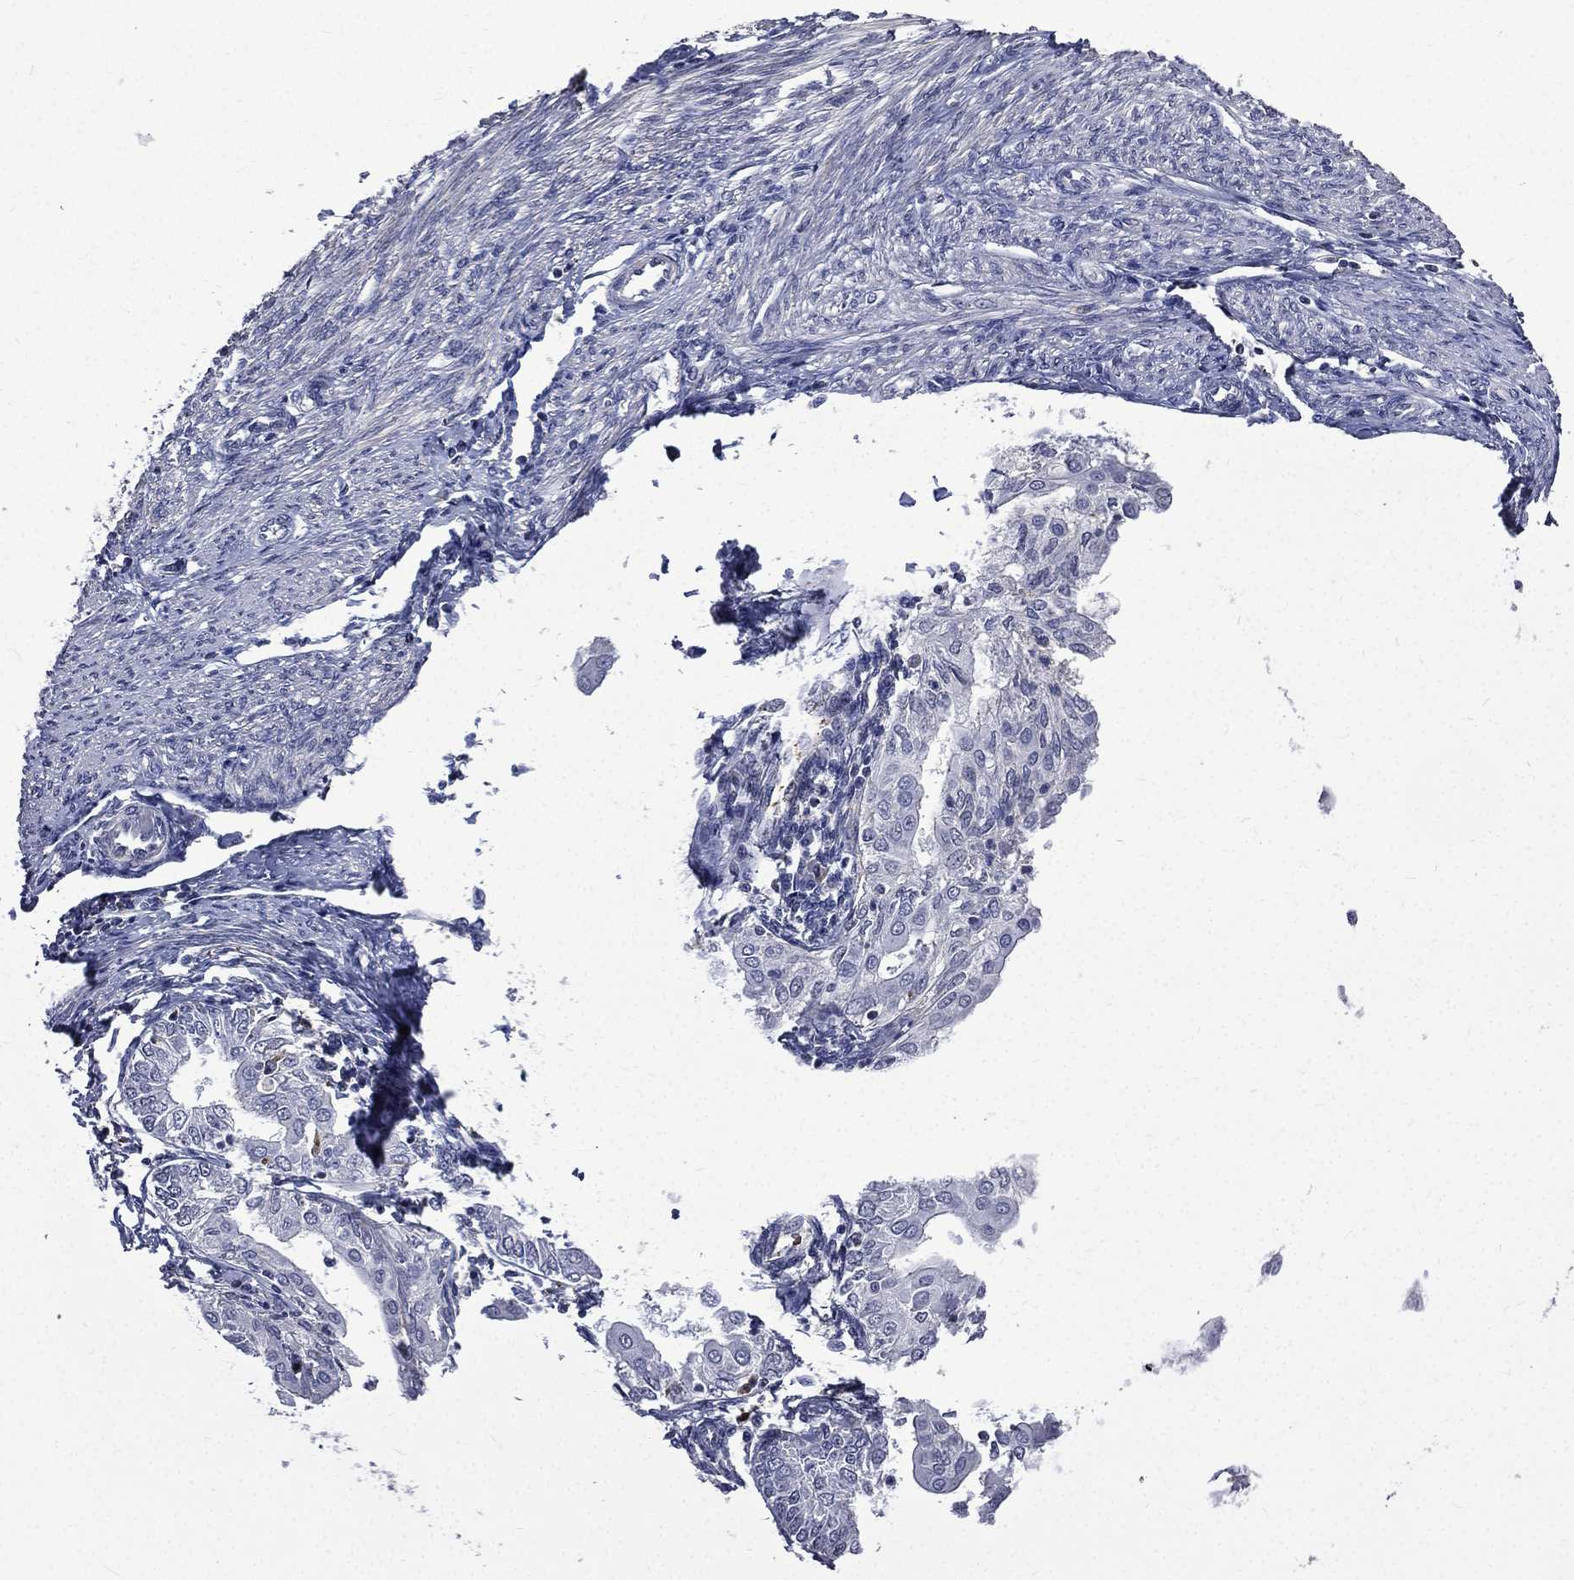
{"staining": {"intensity": "negative", "quantity": "none", "location": "none"}, "tissue": "endometrial cancer", "cell_type": "Tumor cells", "image_type": "cancer", "snomed": [{"axis": "morphology", "description": "Adenocarcinoma, NOS"}, {"axis": "topography", "description": "Endometrium"}], "caption": "Tumor cells show no significant expression in adenocarcinoma (endometrial).", "gene": "FGG", "patient": {"sex": "female", "age": 68}}